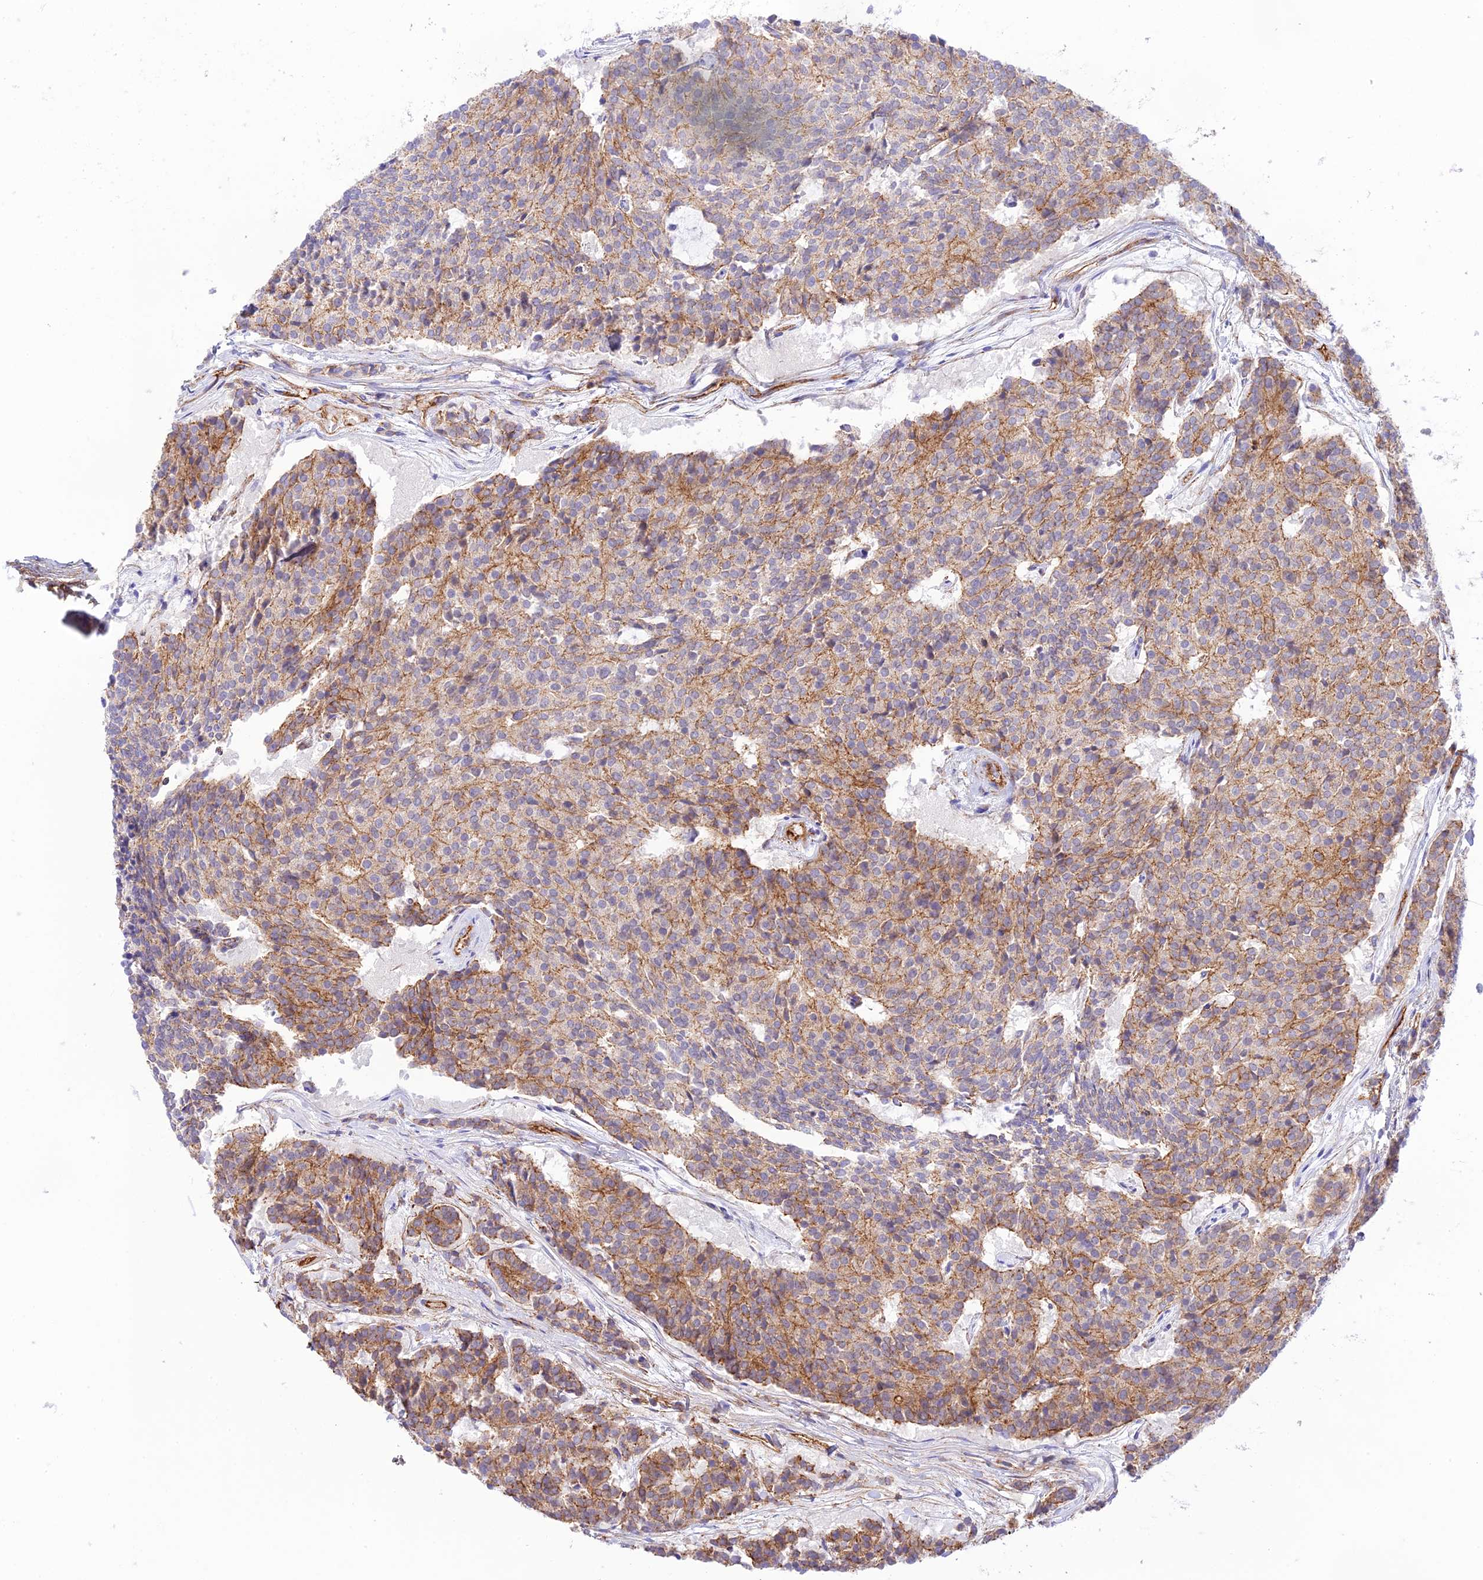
{"staining": {"intensity": "moderate", "quantity": "25%-75%", "location": "cytoplasmic/membranous"}, "tissue": "carcinoid", "cell_type": "Tumor cells", "image_type": "cancer", "snomed": [{"axis": "morphology", "description": "Carcinoid, malignant, NOS"}, {"axis": "topography", "description": "Pancreas"}], "caption": "Immunohistochemistry micrograph of neoplastic tissue: human carcinoid (malignant) stained using immunohistochemistry shows medium levels of moderate protein expression localized specifically in the cytoplasmic/membranous of tumor cells, appearing as a cytoplasmic/membranous brown color.", "gene": "YPEL5", "patient": {"sex": "female", "age": 54}}